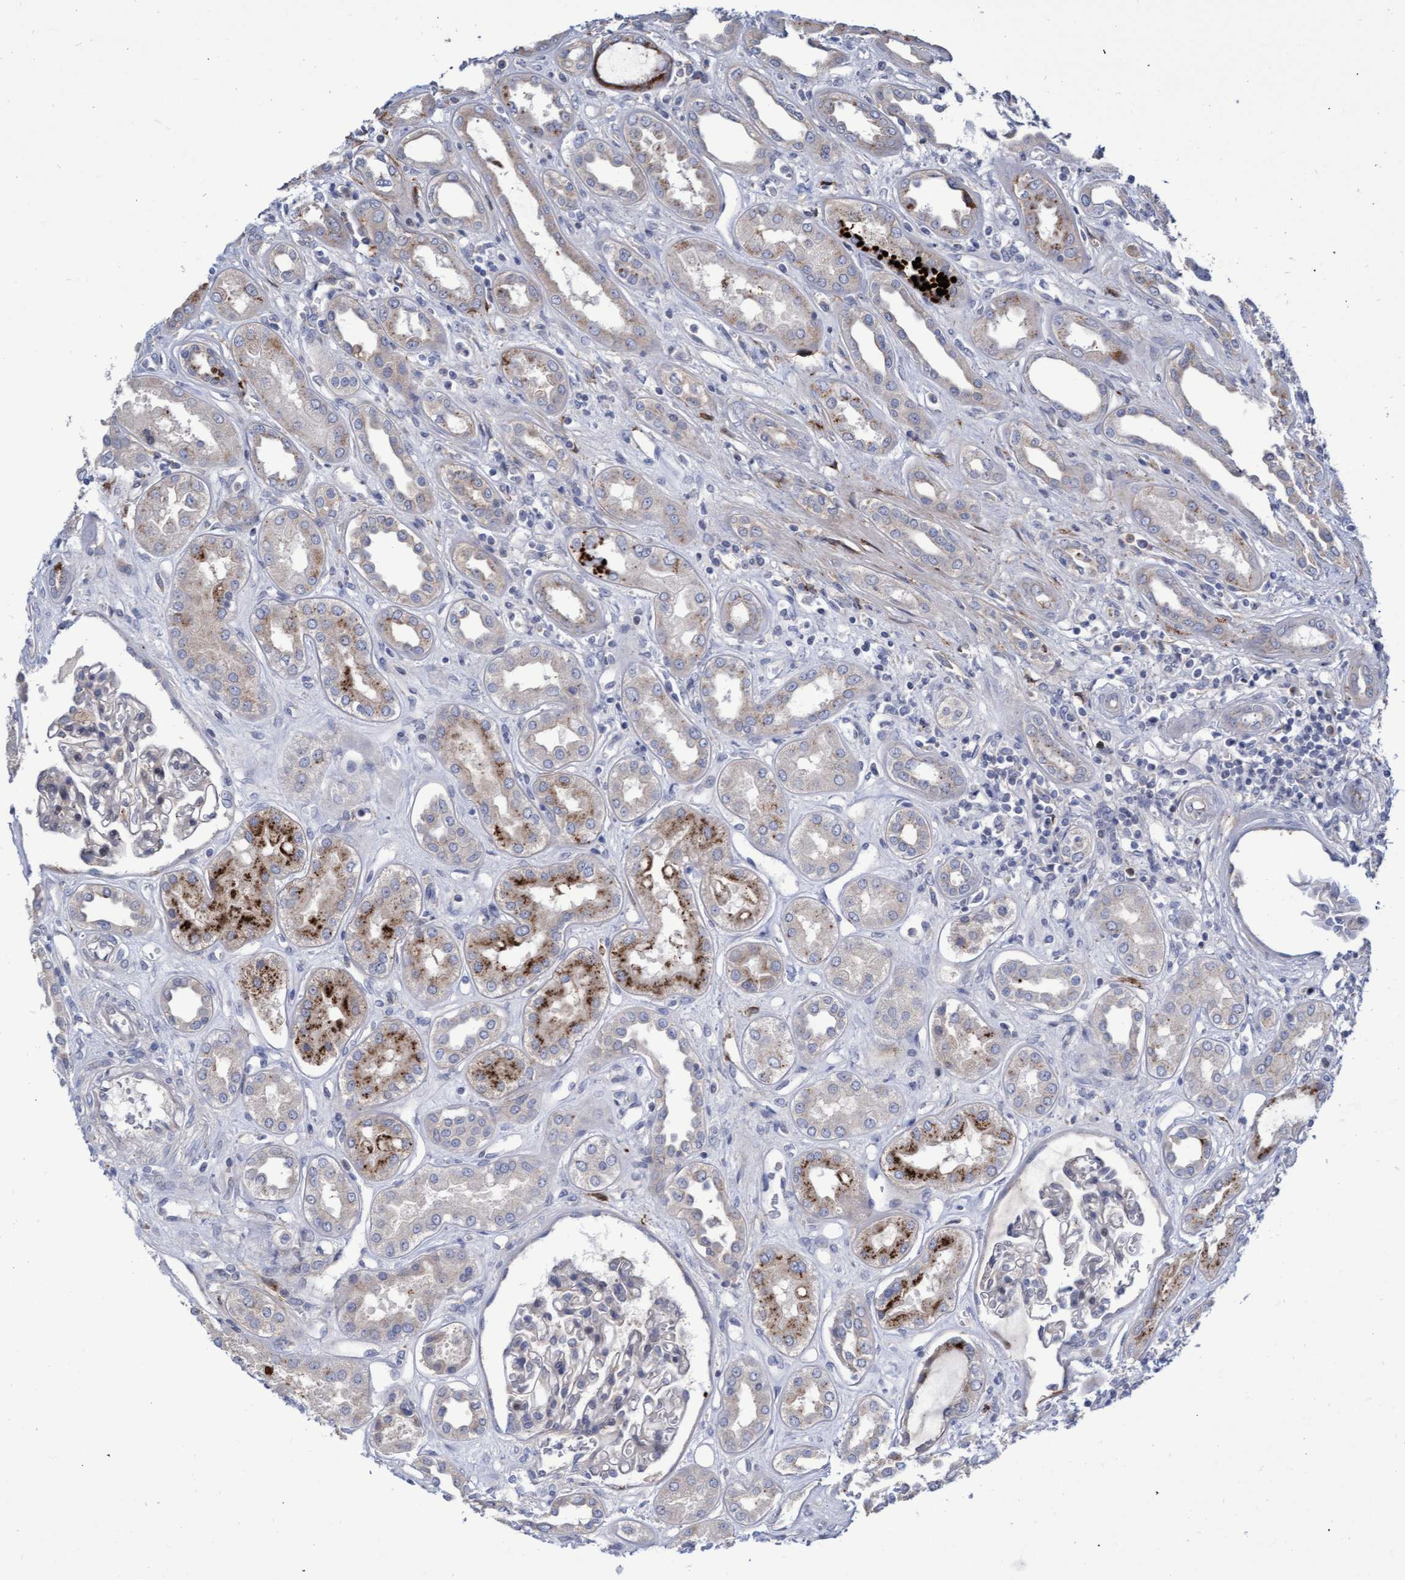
{"staining": {"intensity": "negative", "quantity": "none", "location": "none"}, "tissue": "kidney", "cell_type": "Cells in glomeruli", "image_type": "normal", "snomed": [{"axis": "morphology", "description": "Normal tissue, NOS"}, {"axis": "topography", "description": "Kidney"}], "caption": "This is a image of immunohistochemistry (IHC) staining of benign kidney, which shows no expression in cells in glomeruli. (DAB immunohistochemistry (IHC) visualized using brightfield microscopy, high magnification).", "gene": "ABCF2", "patient": {"sex": "male", "age": 59}}